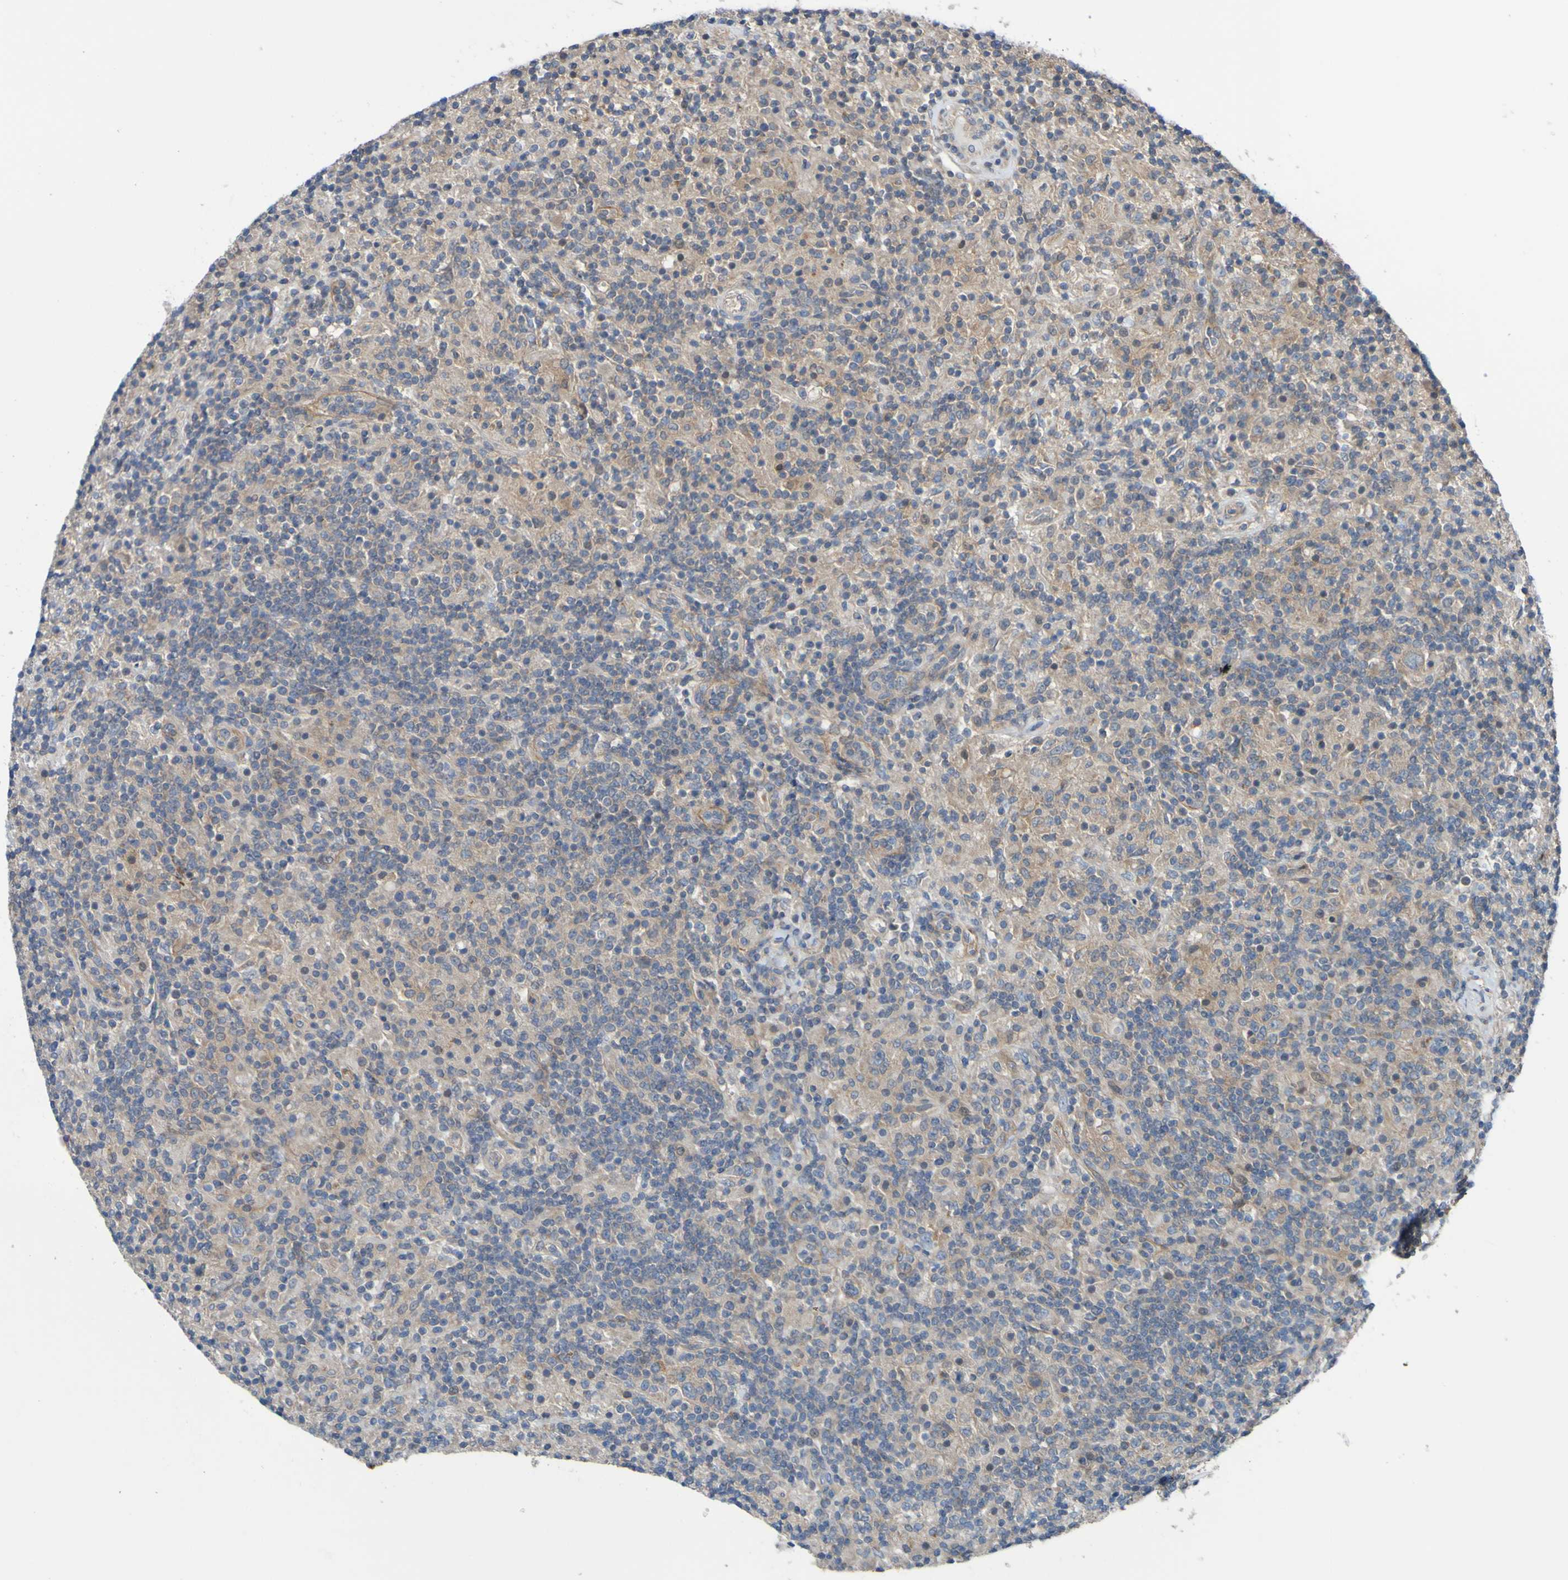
{"staining": {"intensity": "weak", "quantity": ">75%", "location": "cytoplasmic/membranous"}, "tissue": "lymphoma", "cell_type": "Tumor cells", "image_type": "cancer", "snomed": [{"axis": "morphology", "description": "Hodgkin's disease, NOS"}, {"axis": "topography", "description": "Lymph node"}], "caption": "Approximately >75% of tumor cells in human Hodgkin's disease reveal weak cytoplasmic/membranous protein staining as visualized by brown immunohistochemical staining.", "gene": "SDK1", "patient": {"sex": "male", "age": 70}}